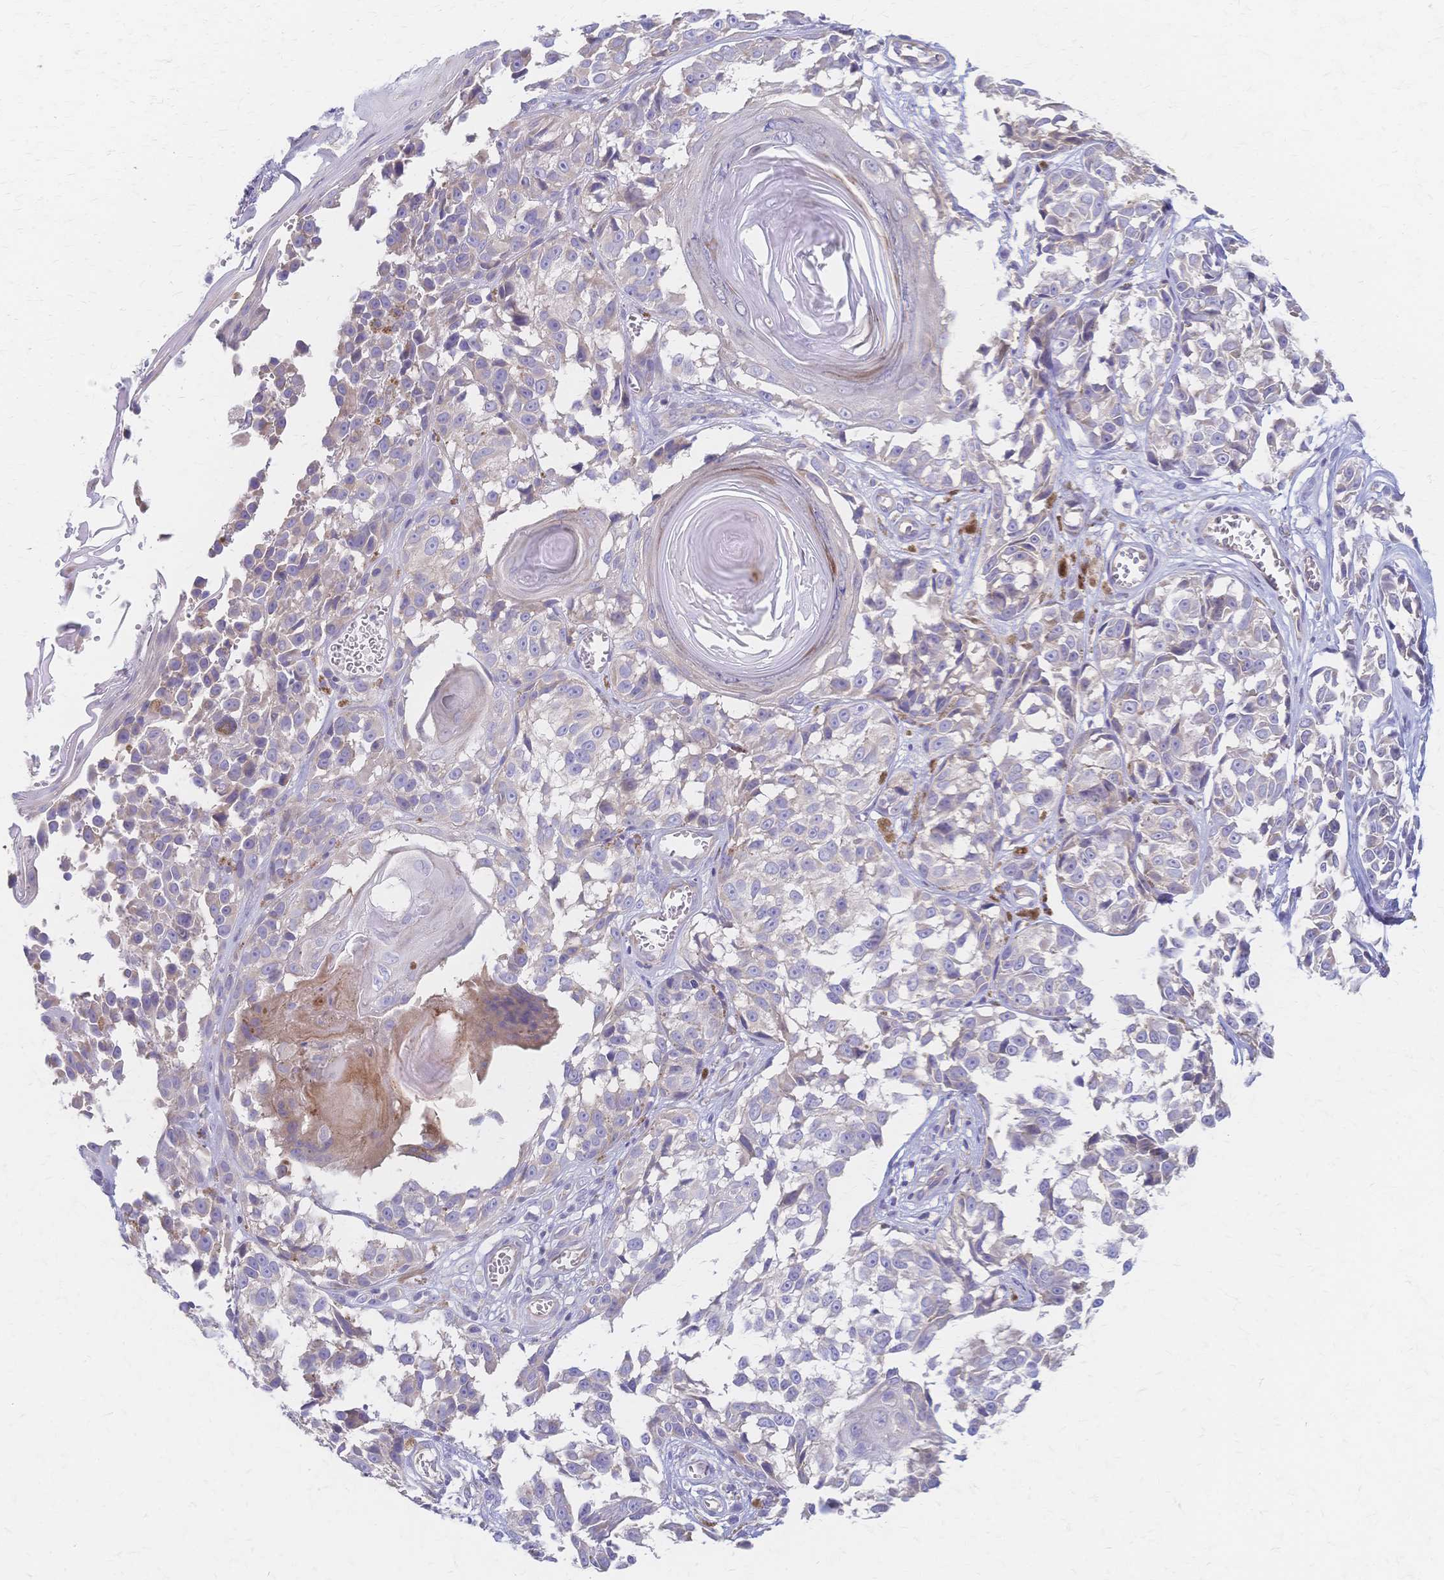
{"staining": {"intensity": "weak", "quantity": "<25%", "location": "cytoplasmic/membranous"}, "tissue": "melanoma", "cell_type": "Tumor cells", "image_type": "cancer", "snomed": [{"axis": "morphology", "description": "Malignant melanoma, NOS"}, {"axis": "topography", "description": "Skin"}], "caption": "Melanoma stained for a protein using immunohistochemistry exhibits no staining tumor cells.", "gene": "CYB5A", "patient": {"sex": "male", "age": 73}}